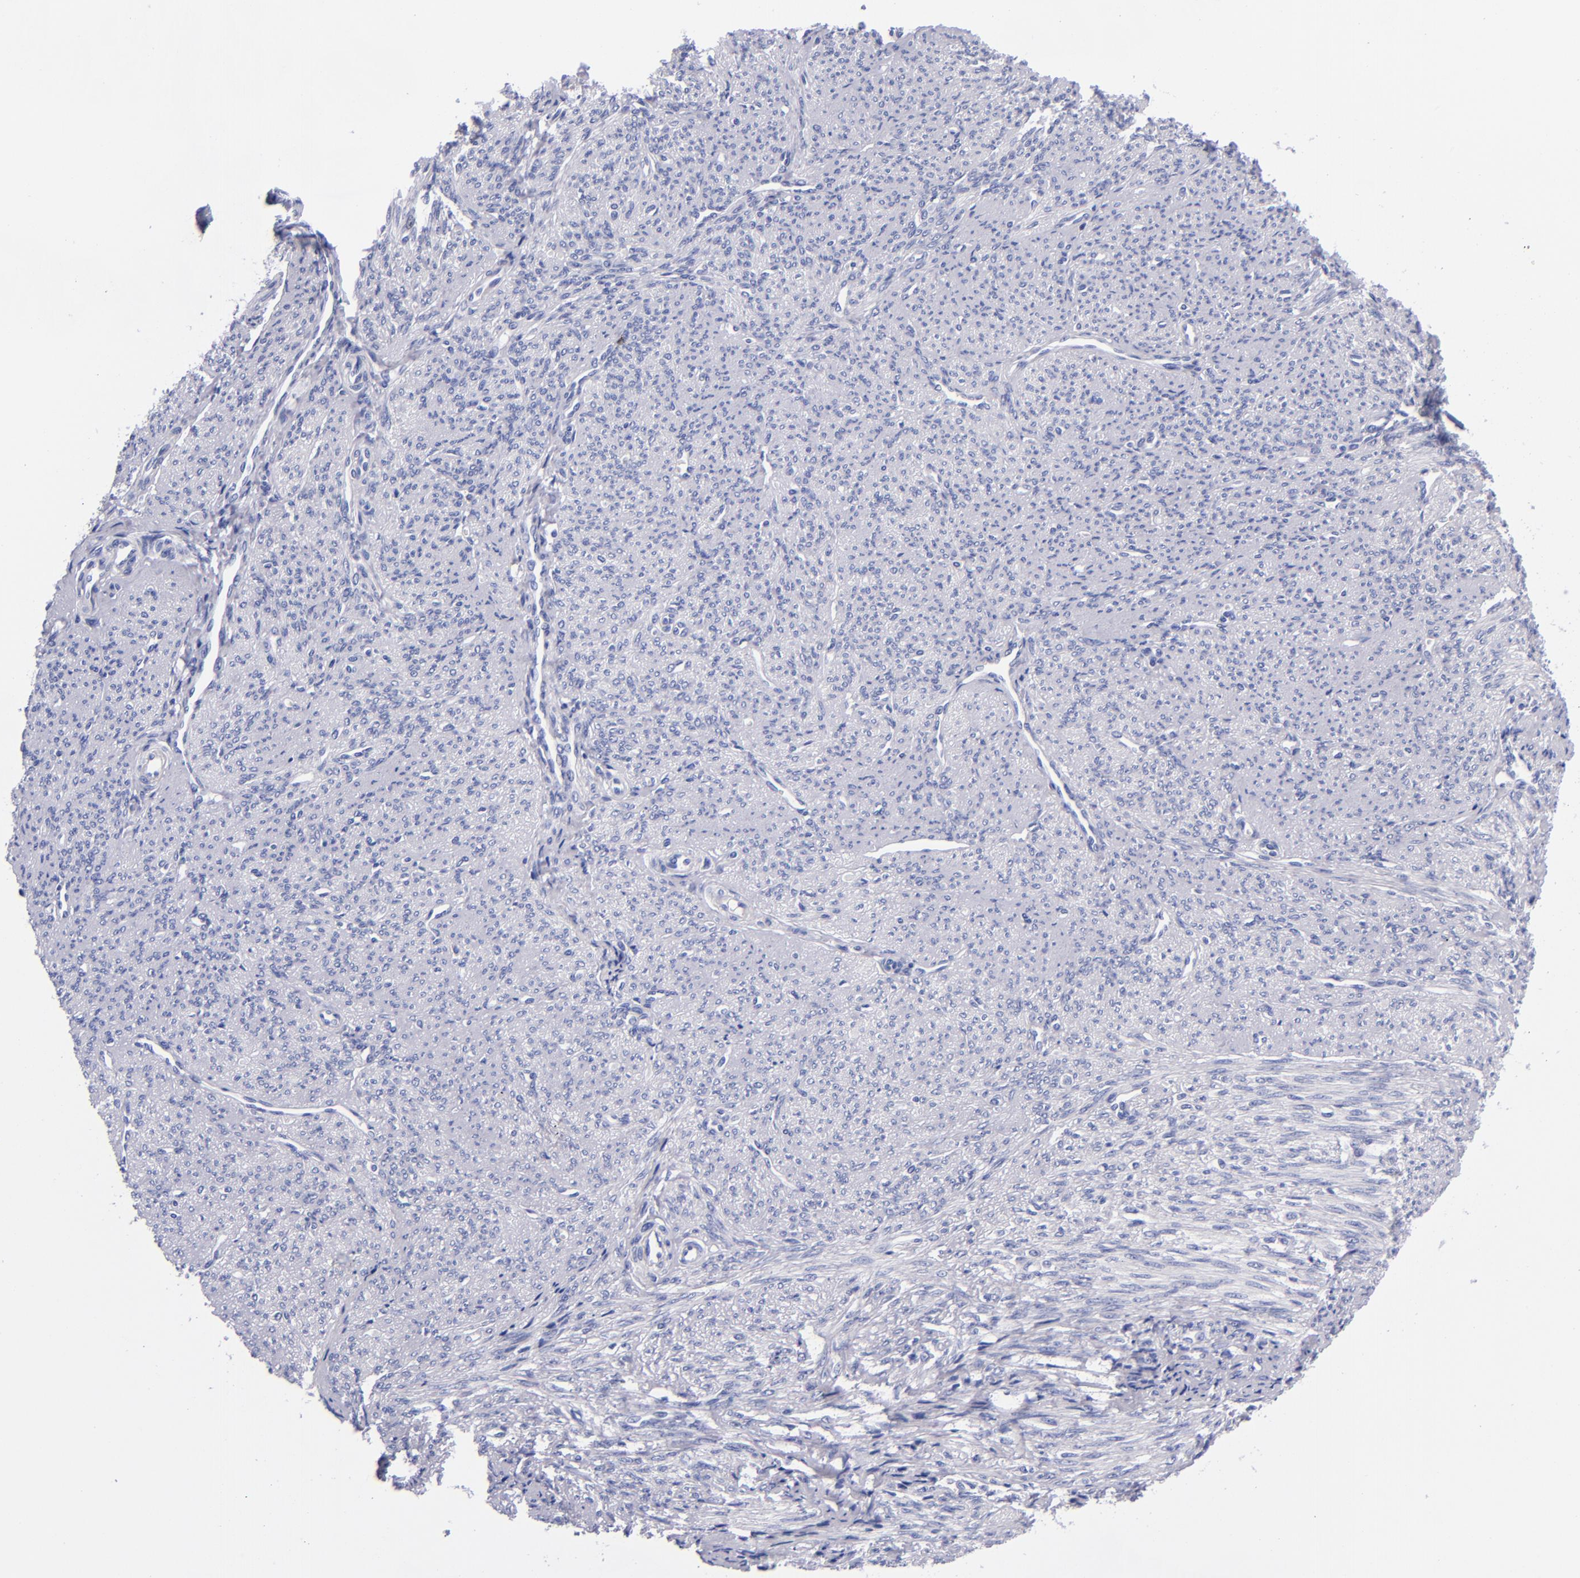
{"staining": {"intensity": "negative", "quantity": "none", "location": "none"}, "tissue": "smooth muscle", "cell_type": "Smooth muscle cells", "image_type": "normal", "snomed": [{"axis": "morphology", "description": "Normal tissue, NOS"}, {"axis": "topography", "description": "Cervix"}, {"axis": "topography", "description": "Endometrium"}], "caption": "This histopathology image is of unremarkable smooth muscle stained with IHC to label a protein in brown with the nuclei are counter-stained blue. There is no staining in smooth muscle cells. (Brightfield microscopy of DAB (3,3'-diaminobenzidine) immunohistochemistry (IHC) at high magnification).", "gene": "MCM7", "patient": {"sex": "female", "age": 65}}